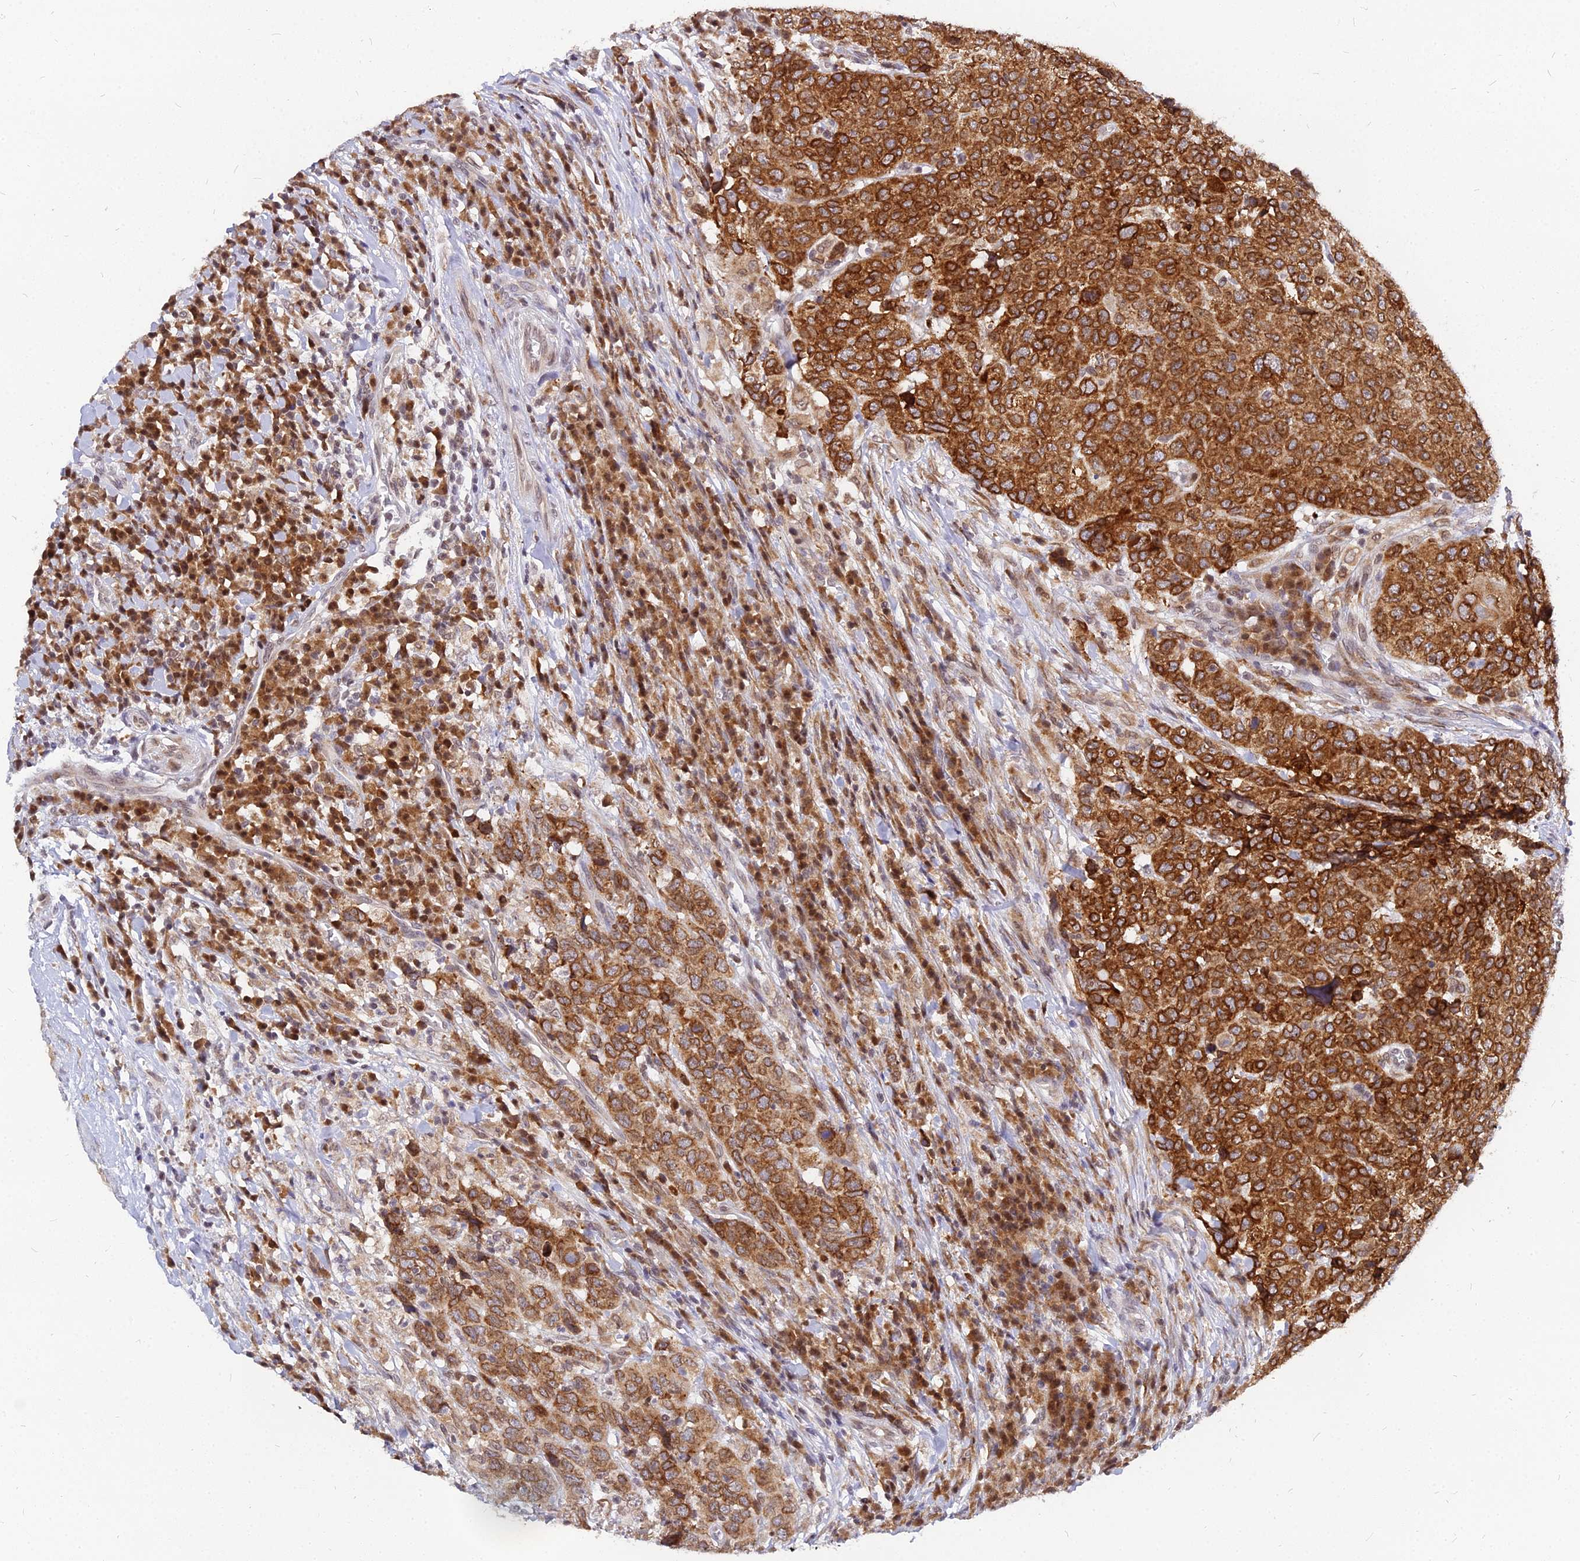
{"staining": {"intensity": "strong", "quantity": ">75%", "location": "cytoplasmic/membranous"}, "tissue": "head and neck cancer", "cell_type": "Tumor cells", "image_type": "cancer", "snomed": [{"axis": "morphology", "description": "Squamous cell carcinoma, NOS"}, {"axis": "topography", "description": "Head-Neck"}], "caption": "Strong cytoplasmic/membranous protein expression is present in approximately >75% of tumor cells in squamous cell carcinoma (head and neck).", "gene": "RNF121", "patient": {"sex": "male", "age": 66}}